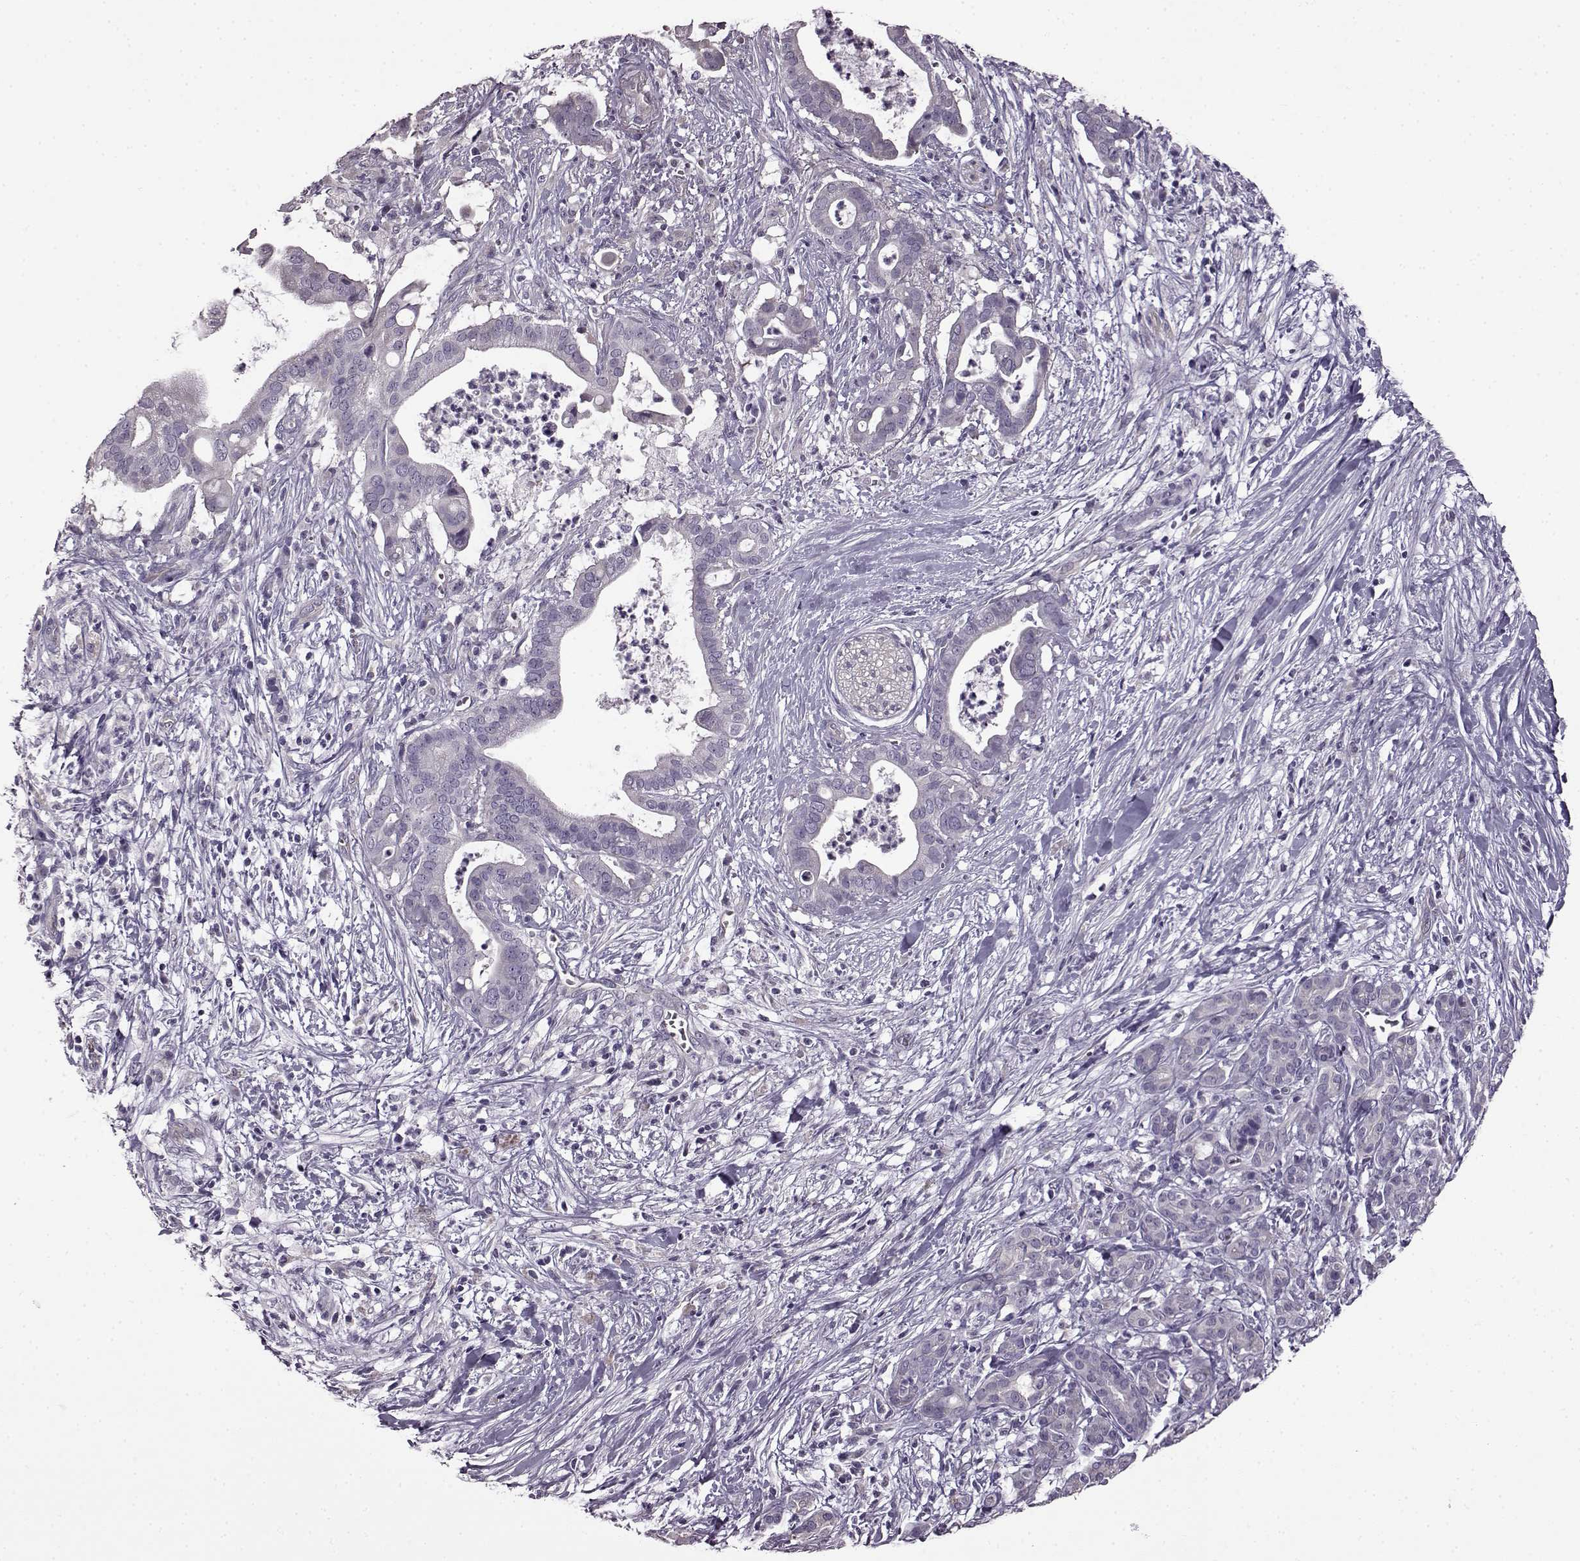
{"staining": {"intensity": "negative", "quantity": "none", "location": "none"}, "tissue": "pancreatic cancer", "cell_type": "Tumor cells", "image_type": "cancer", "snomed": [{"axis": "morphology", "description": "Adenocarcinoma, NOS"}, {"axis": "topography", "description": "Pancreas"}], "caption": "A photomicrograph of human pancreatic cancer (adenocarcinoma) is negative for staining in tumor cells.", "gene": "EDDM3B", "patient": {"sex": "male", "age": 61}}